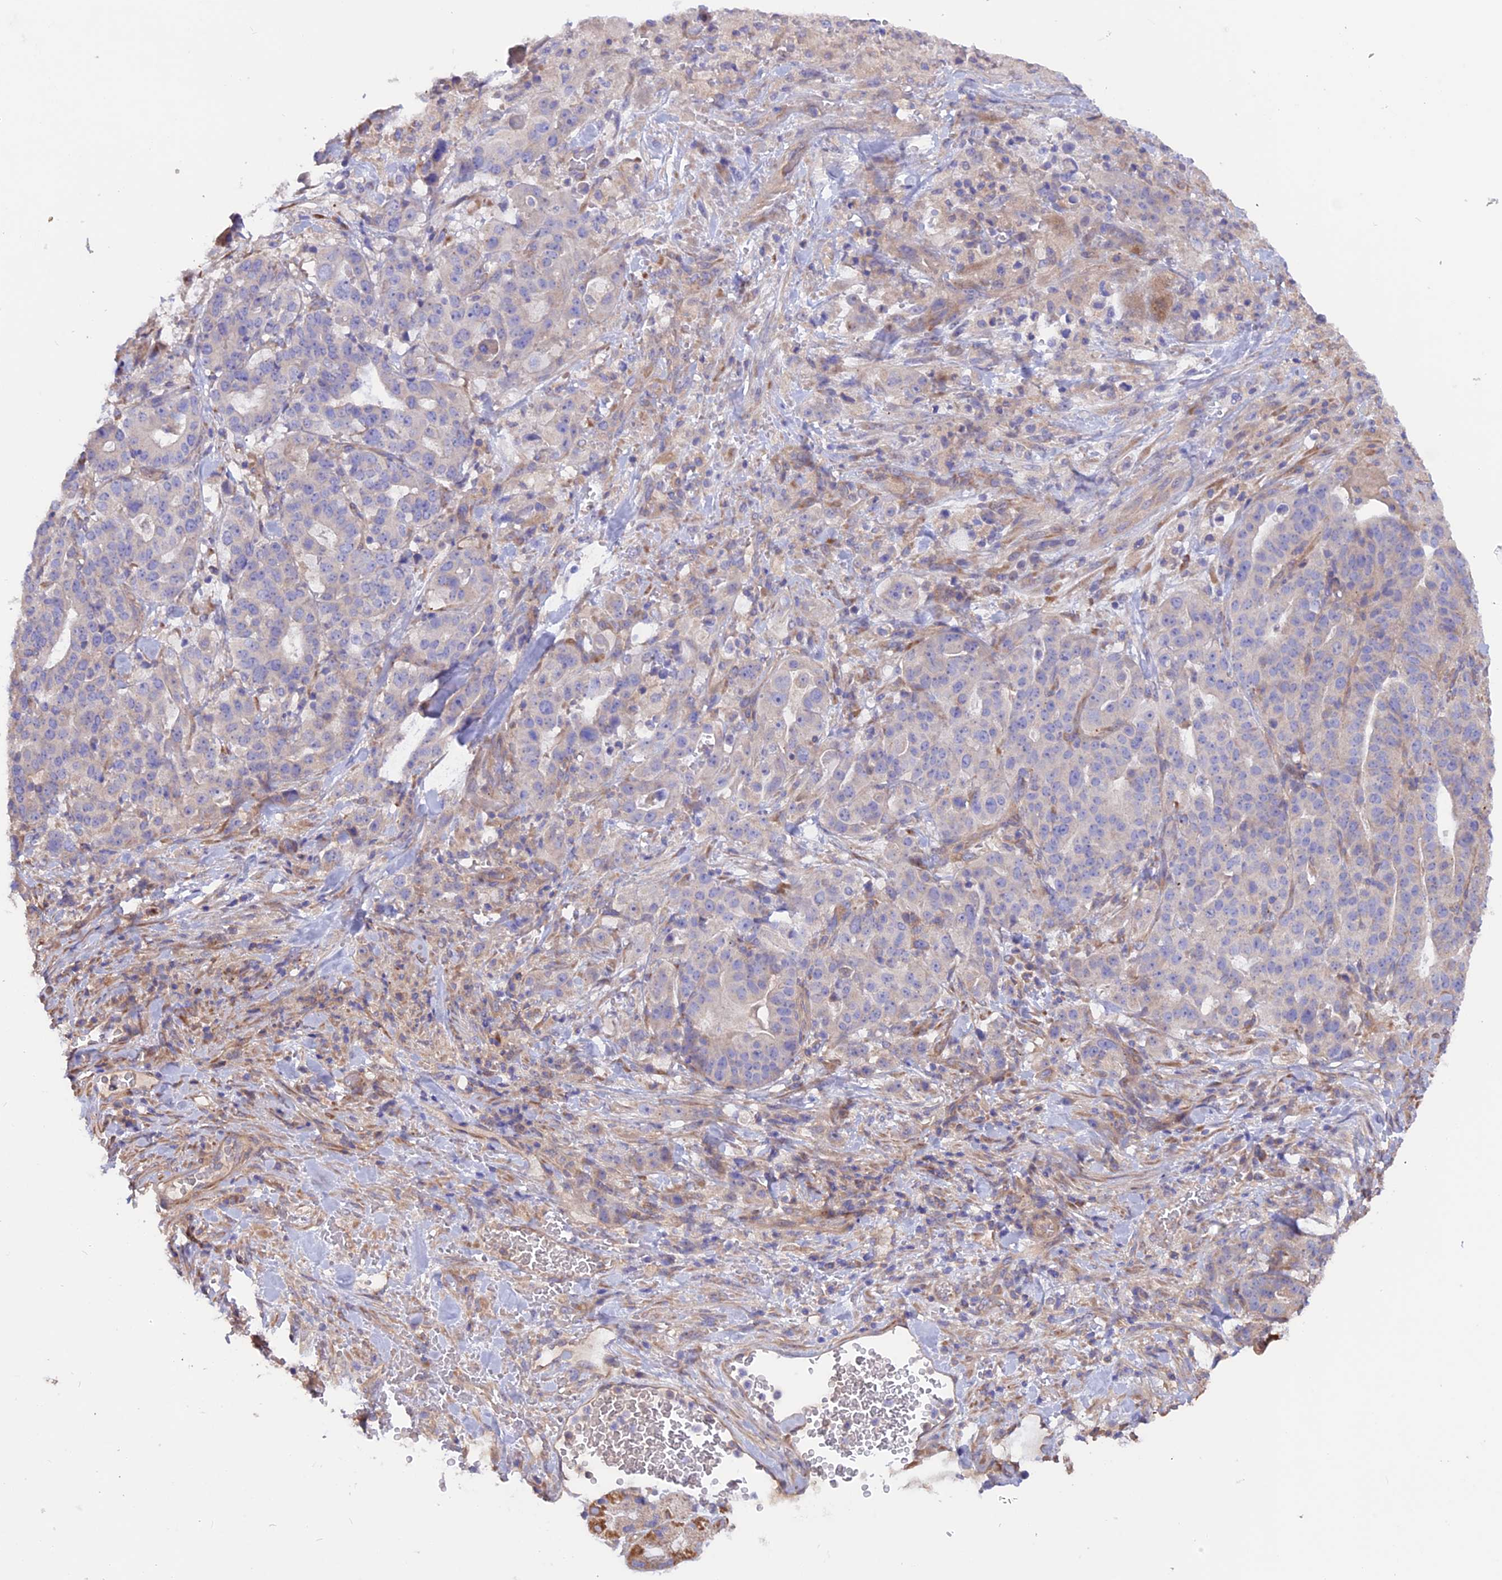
{"staining": {"intensity": "weak", "quantity": "25%-75%", "location": "cytoplasmic/membranous"}, "tissue": "stomach cancer", "cell_type": "Tumor cells", "image_type": "cancer", "snomed": [{"axis": "morphology", "description": "Adenocarcinoma, NOS"}, {"axis": "topography", "description": "Stomach"}], "caption": "IHC staining of stomach cancer (adenocarcinoma), which shows low levels of weak cytoplasmic/membranous expression in approximately 25%-75% of tumor cells indicating weak cytoplasmic/membranous protein positivity. The staining was performed using DAB (3,3'-diaminobenzidine) (brown) for protein detection and nuclei were counterstained in hematoxylin (blue).", "gene": "HYCC1", "patient": {"sex": "male", "age": 48}}